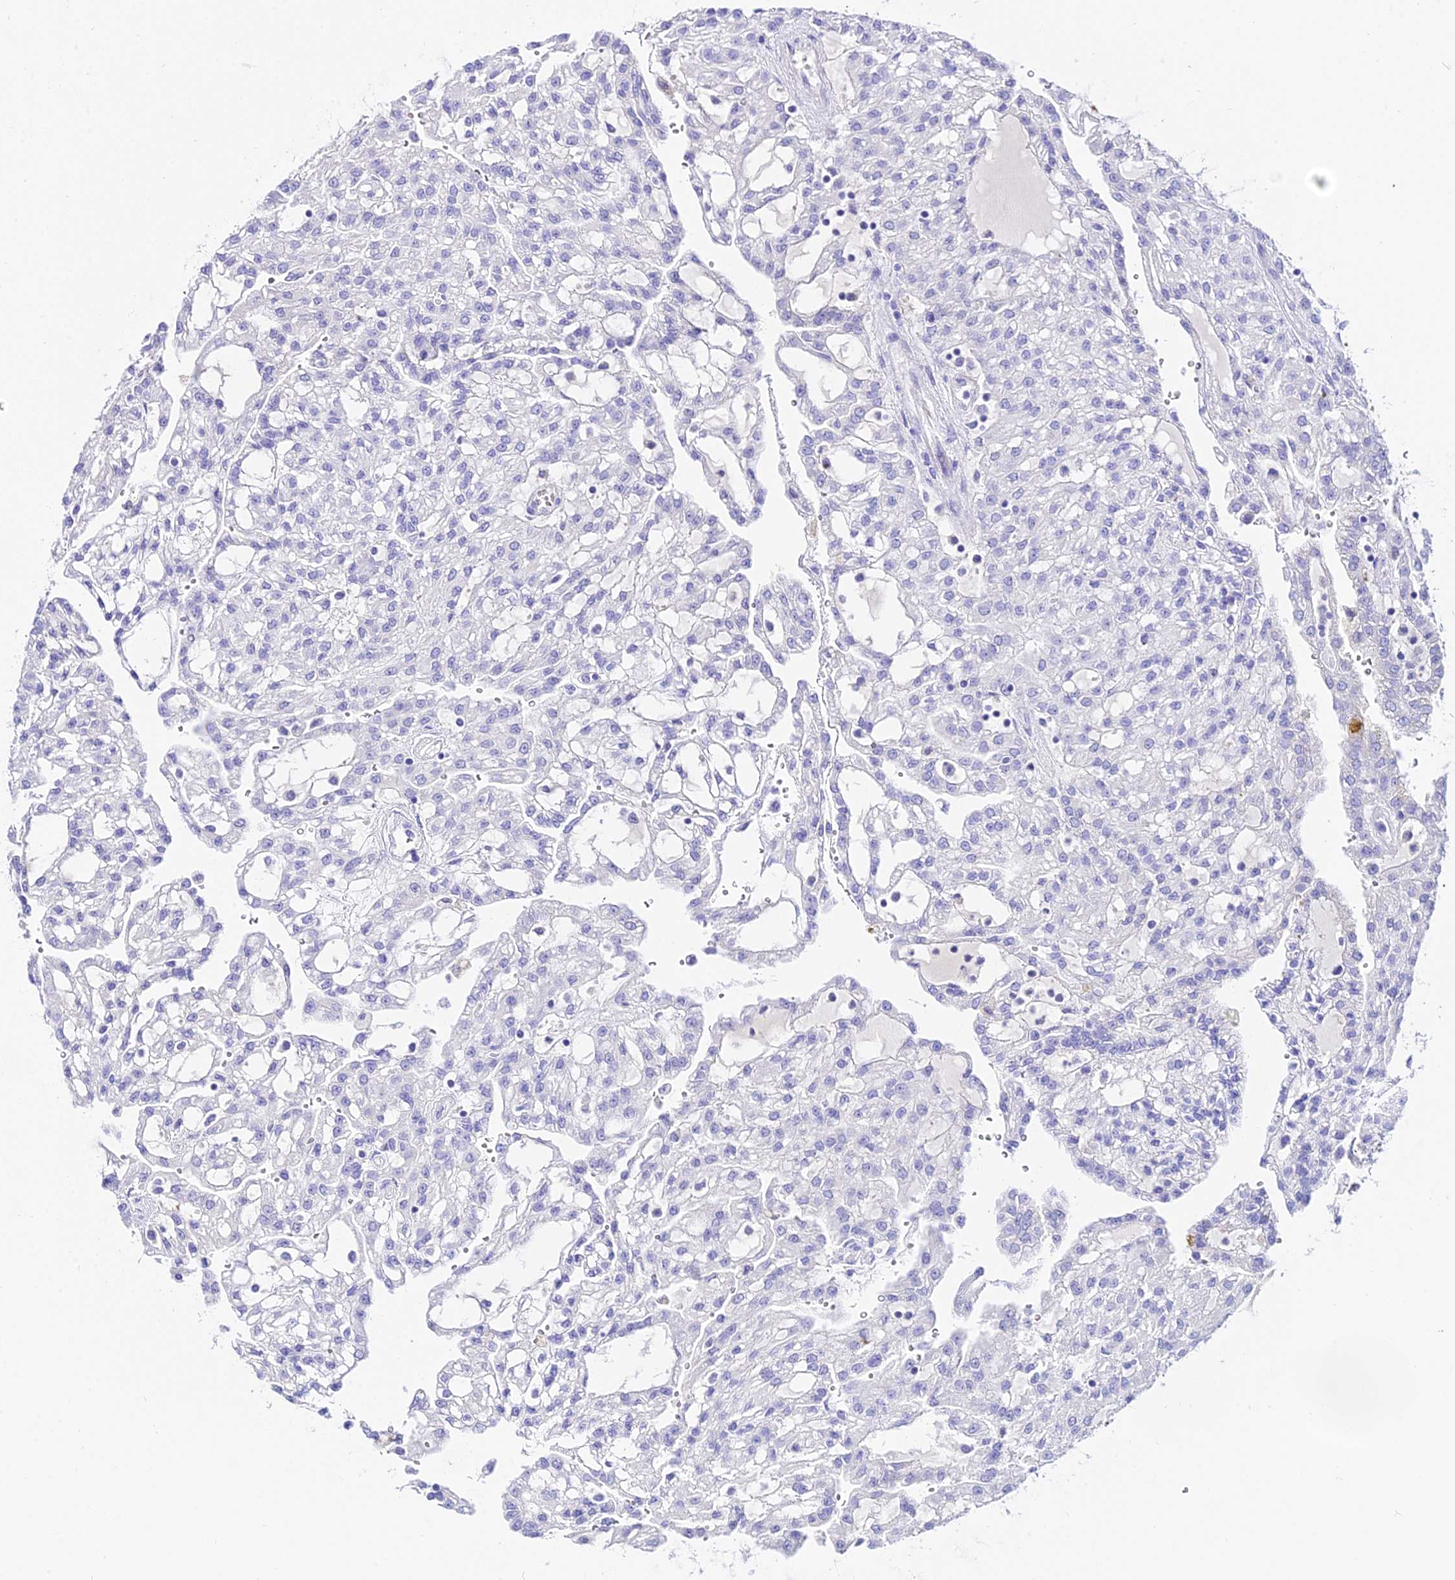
{"staining": {"intensity": "negative", "quantity": "none", "location": "none"}, "tissue": "renal cancer", "cell_type": "Tumor cells", "image_type": "cancer", "snomed": [{"axis": "morphology", "description": "Adenocarcinoma, NOS"}, {"axis": "topography", "description": "Kidney"}], "caption": "Immunohistochemical staining of human renal cancer reveals no significant positivity in tumor cells.", "gene": "DEFB106A", "patient": {"sex": "male", "age": 63}}